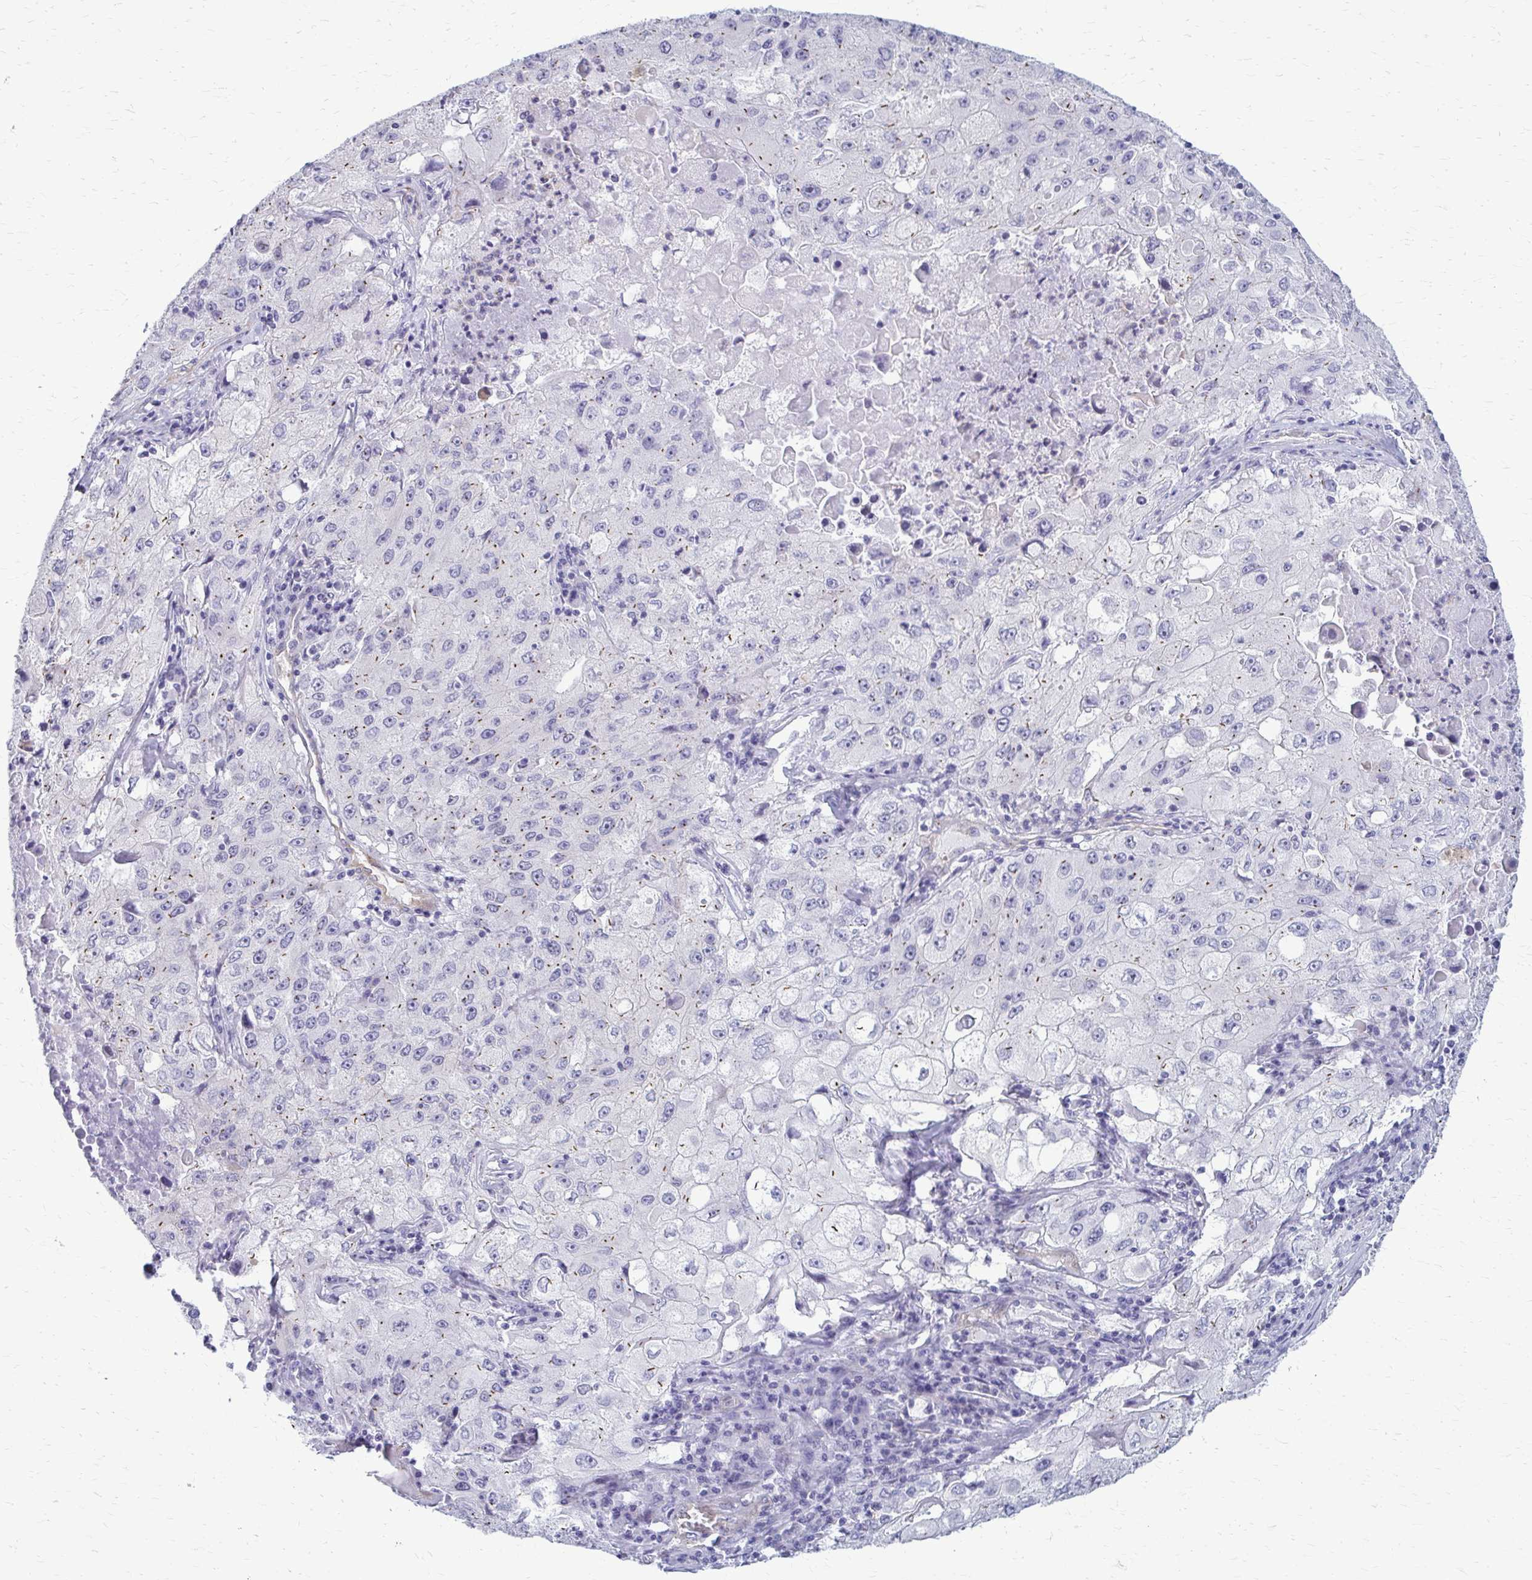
{"staining": {"intensity": "negative", "quantity": "none", "location": "none"}, "tissue": "lung cancer", "cell_type": "Tumor cells", "image_type": "cancer", "snomed": [{"axis": "morphology", "description": "Squamous cell carcinoma, NOS"}, {"axis": "topography", "description": "Lung"}], "caption": "A histopathology image of human lung squamous cell carcinoma is negative for staining in tumor cells. (DAB immunohistochemistry (IHC) with hematoxylin counter stain).", "gene": "DEPP1", "patient": {"sex": "male", "age": 63}}